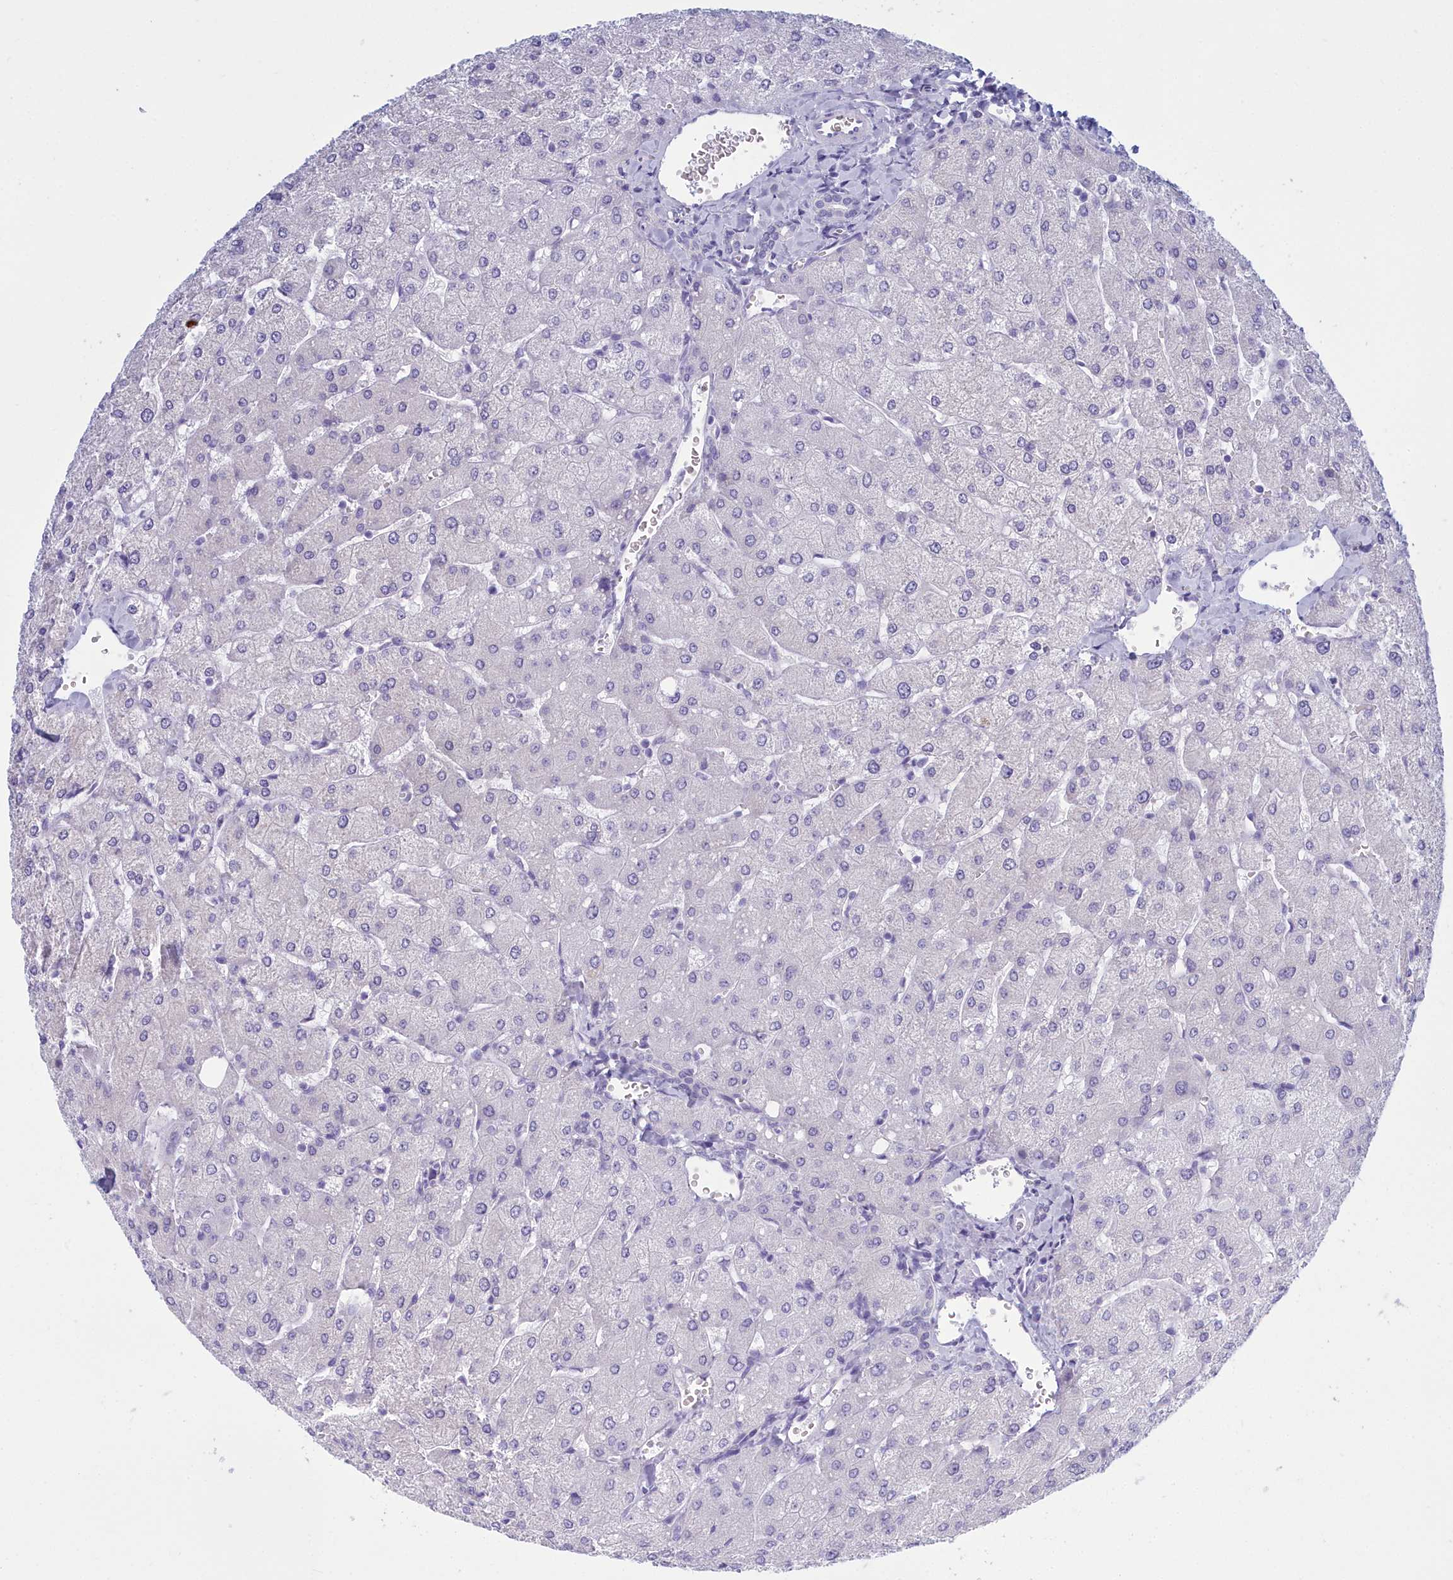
{"staining": {"intensity": "negative", "quantity": "none", "location": "none"}, "tissue": "liver", "cell_type": "Cholangiocytes", "image_type": "normal", "snomed": [{"axis": "morphology", "description": "Normal tissue, NOS"}, {"axis": "topography", "description": "Liver"}], "caption": "High power microscopy photomicrograph of an IHC histopathology image of benign liver, revealing no significant expression in cholangiocytes.", "gene": "TMEM97", "patient": {"sex": "male", "age": 55}}